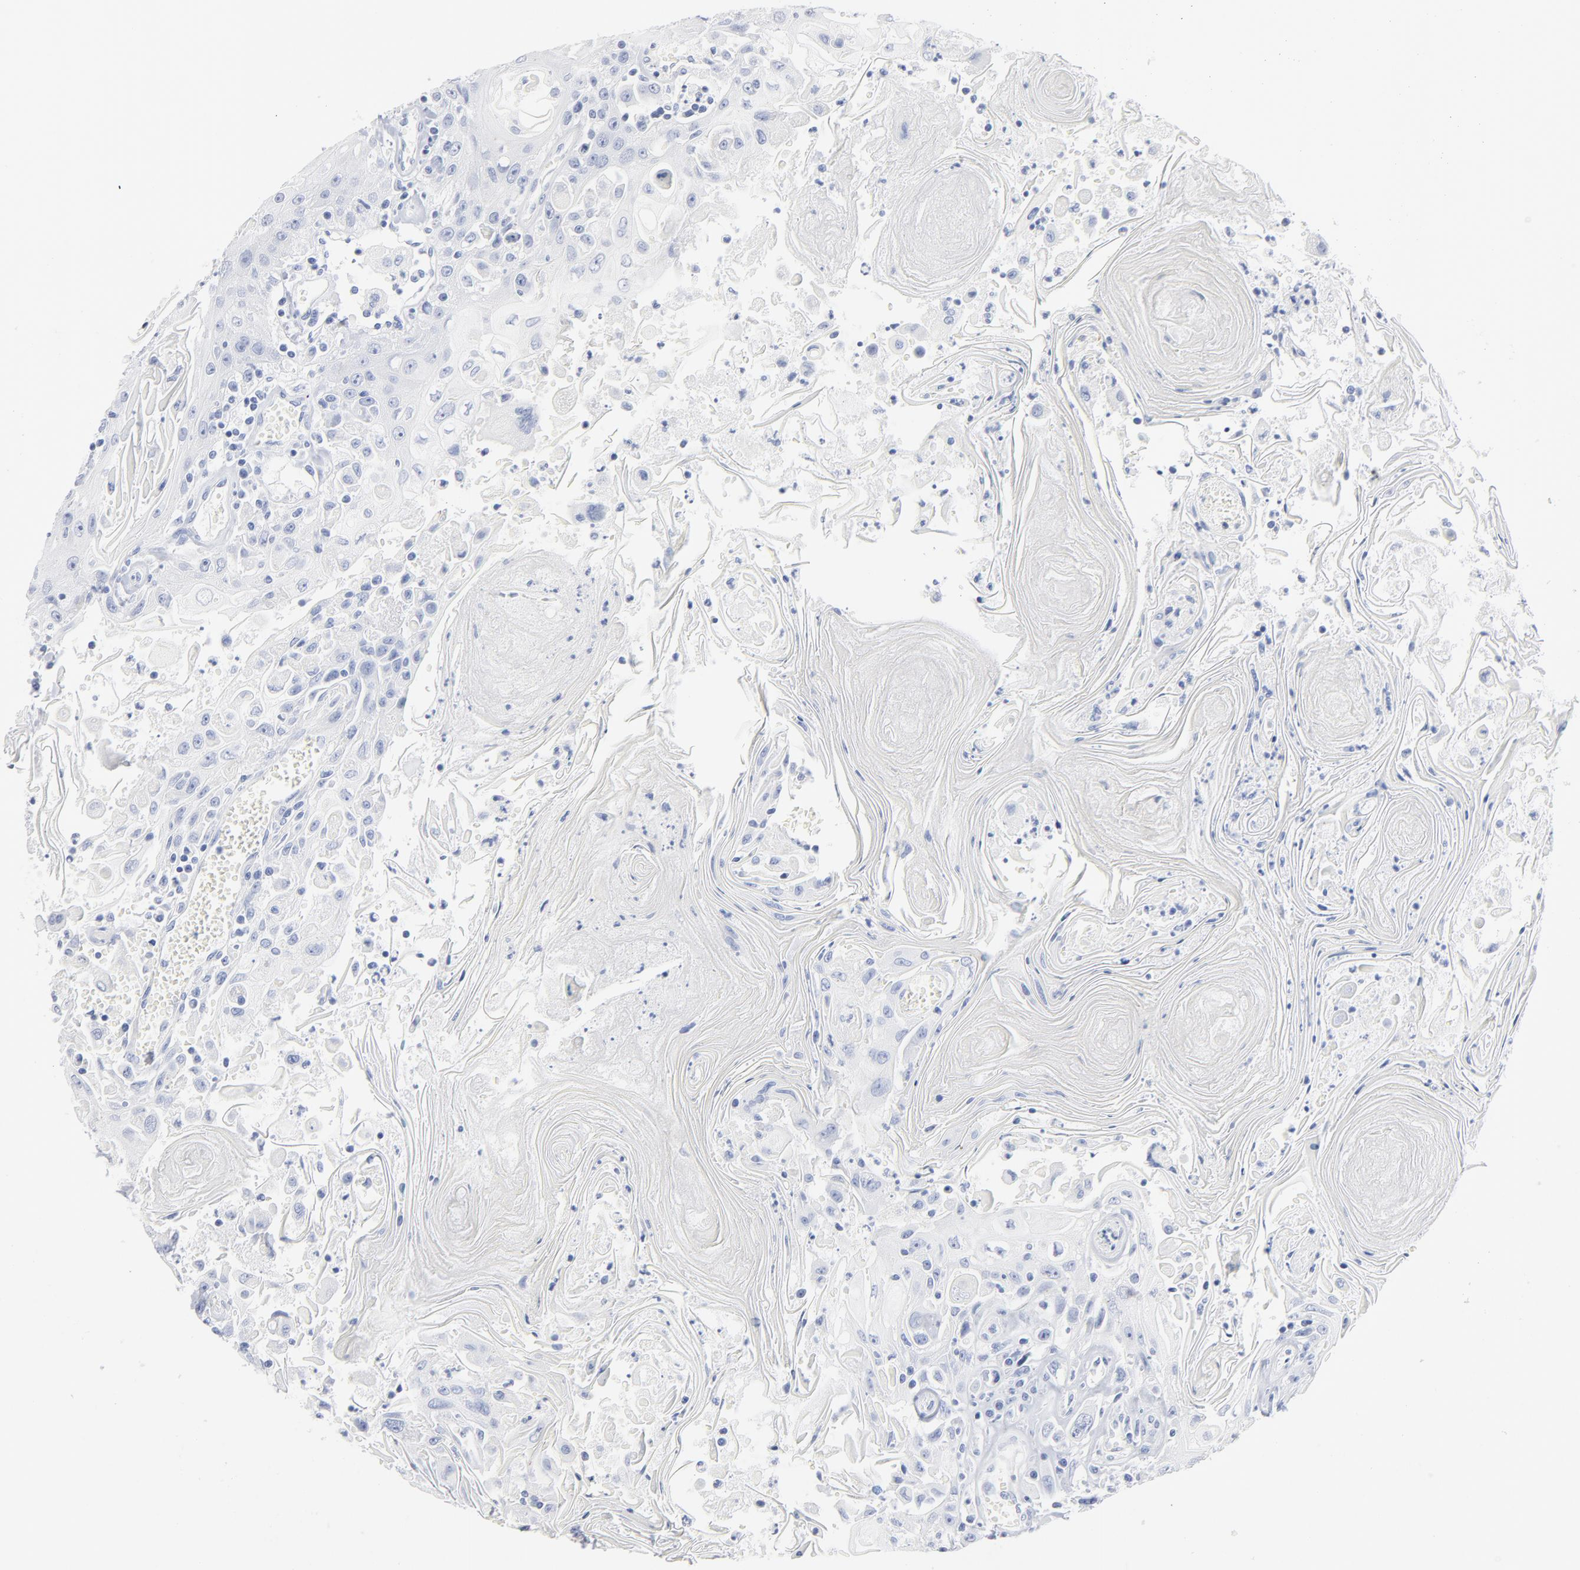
{"staining": {"intensity": "negative", "quantity": "none", "location": "none"}, "tissue": "head and neck cancer", "cell_type": "Tumor cells", "image_type": "cancer", "snomed": [{"axis": "morphology", "description": "Squamous cell carcinoma, NOS"}, {"axis": "topography", "description": "Oral tissue"}, {"axis": "topography", "description": "Head-Neck"}], "caption": "Tumor cells show no significant positivity in head and neck cancer.", "gene": "AGTR1", "patient": {"sex": "female", "age": 76}}